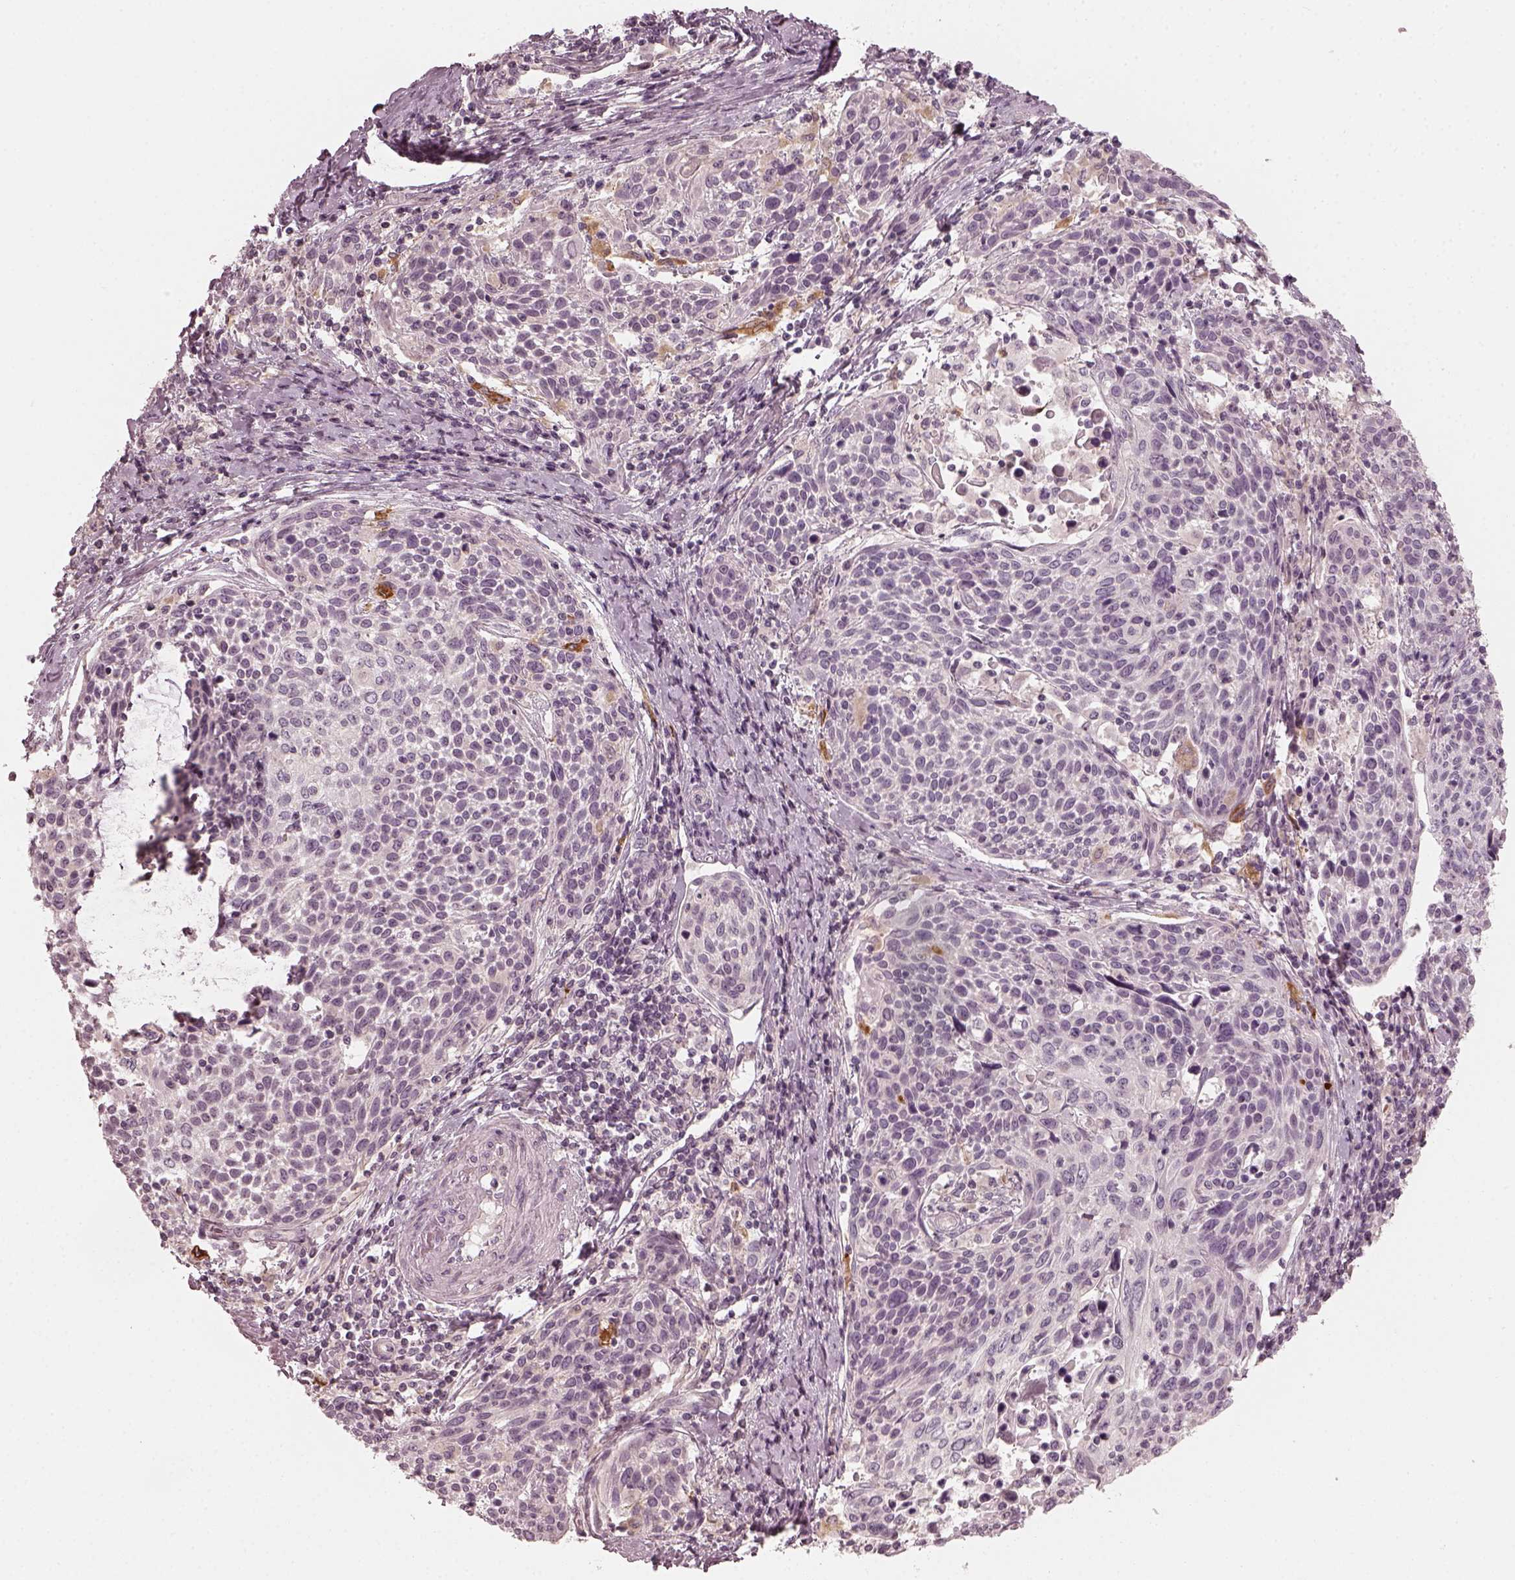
{"staining": {"intensity": "negative", "quantity": "none", "location": "none"}, "tissue": "cervical cancer", "cell_type": "Tumor cells", "image_type": "cancer", "snomed": [{"axis": "morphology", "description": "Squamous cell carcinoma, NOS"}, {"axis": "topography", "description": "Cervix"}], "caption": "Human cervical cancer stained for a protein using IHC reveals no positivity in tumor cells.", "gene": "CHIT1", "patient": {"sex": "female", "age": 61}}